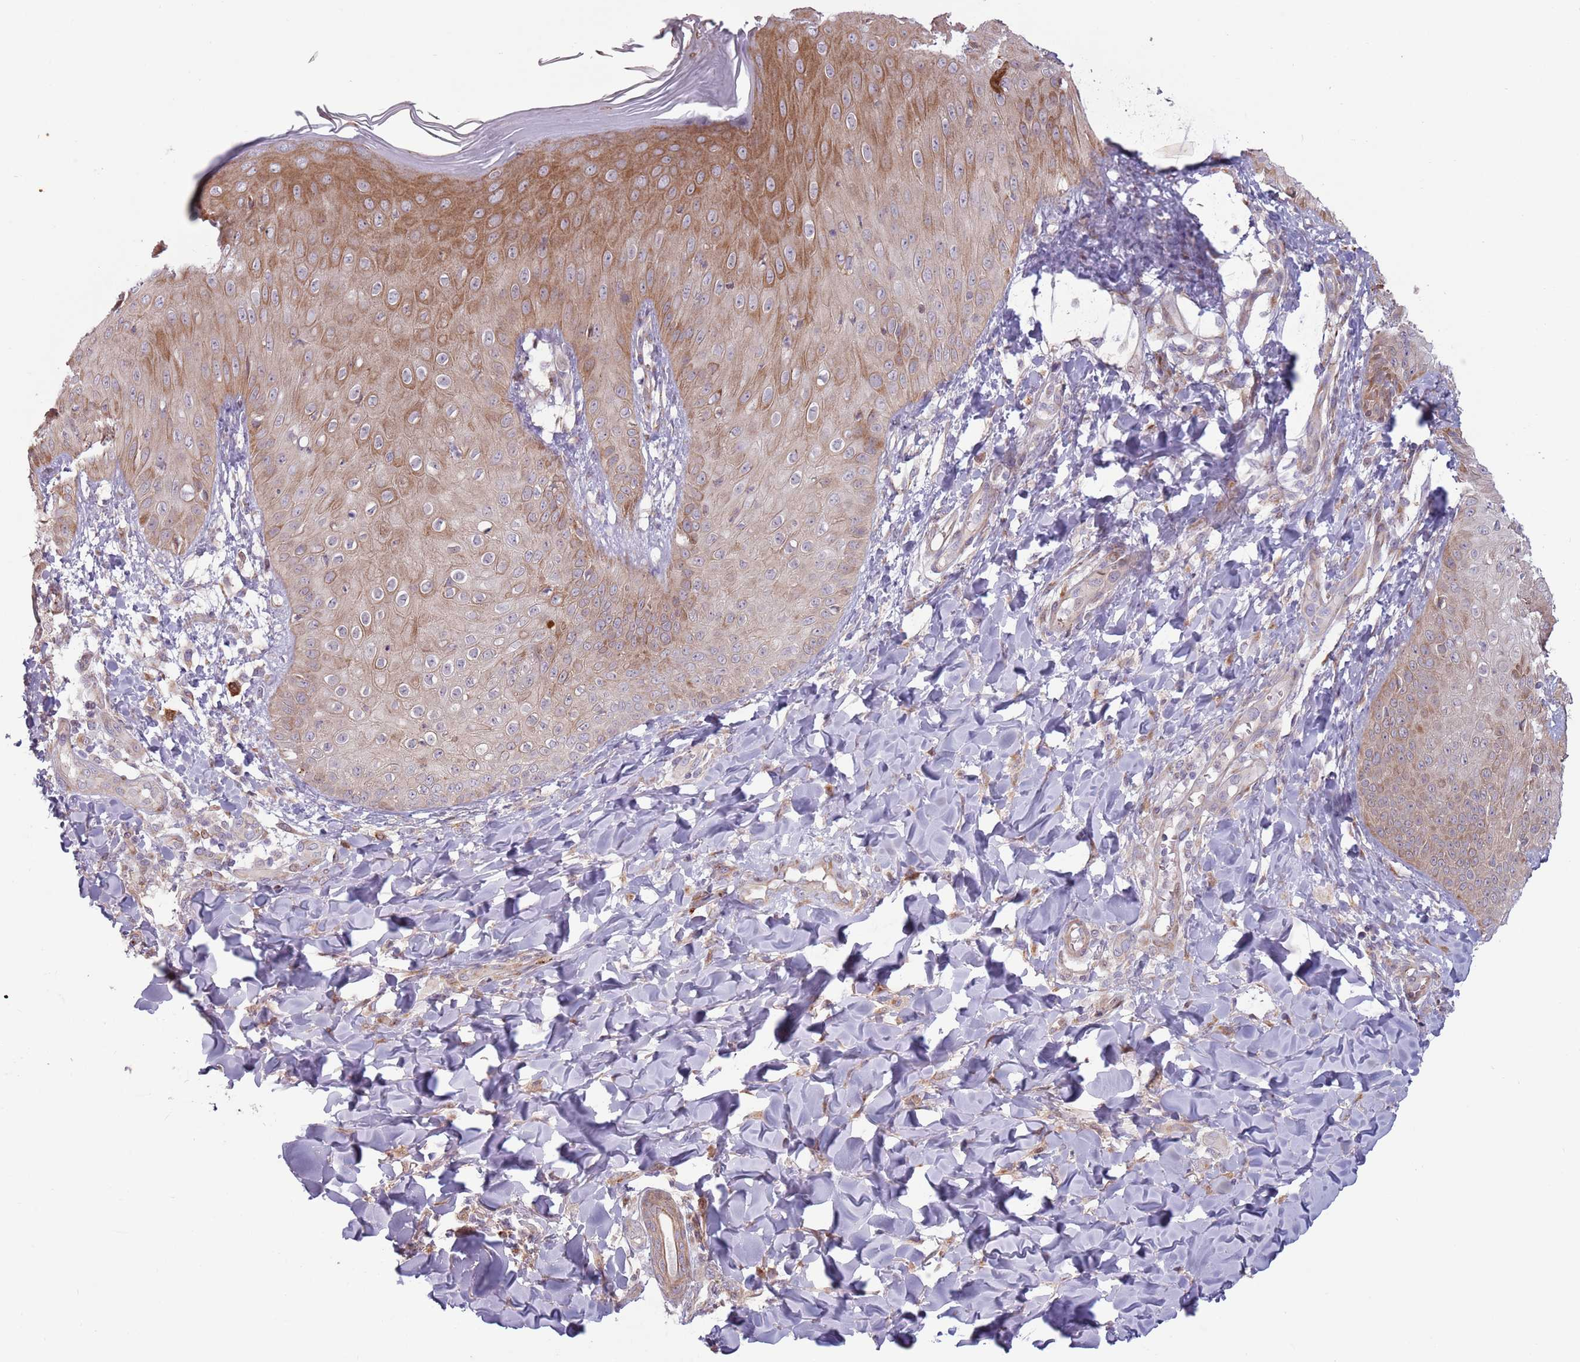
{"staining": {"intensity": "moderate", "quantity": "25%-75%", "location": "cytoplasmic/membranous"}, "tissue": "skin", "cell_type": "Epidermal cells", "image_type": "normal", "snomed": [{"axis": "morphology", "description": "Normal tissue, NOS"}, {"axis": "morphology", "description": "Inflammation, NOS"}, {"axis": "topography", "description": "Soft tissue"}, {"axis": "topography", "description": "Anal"}], "caption": "Immunohistochemistry (IHC) (DAB (3,3'-diaminobenzidine)) staining of unremarkable skin exhibits moderate cytoplasmic/membranous protein expression in about 25%-75% of epidermal cells.", "gene": "CCDC150", "patient": {"sex": "female", "age": 15}}